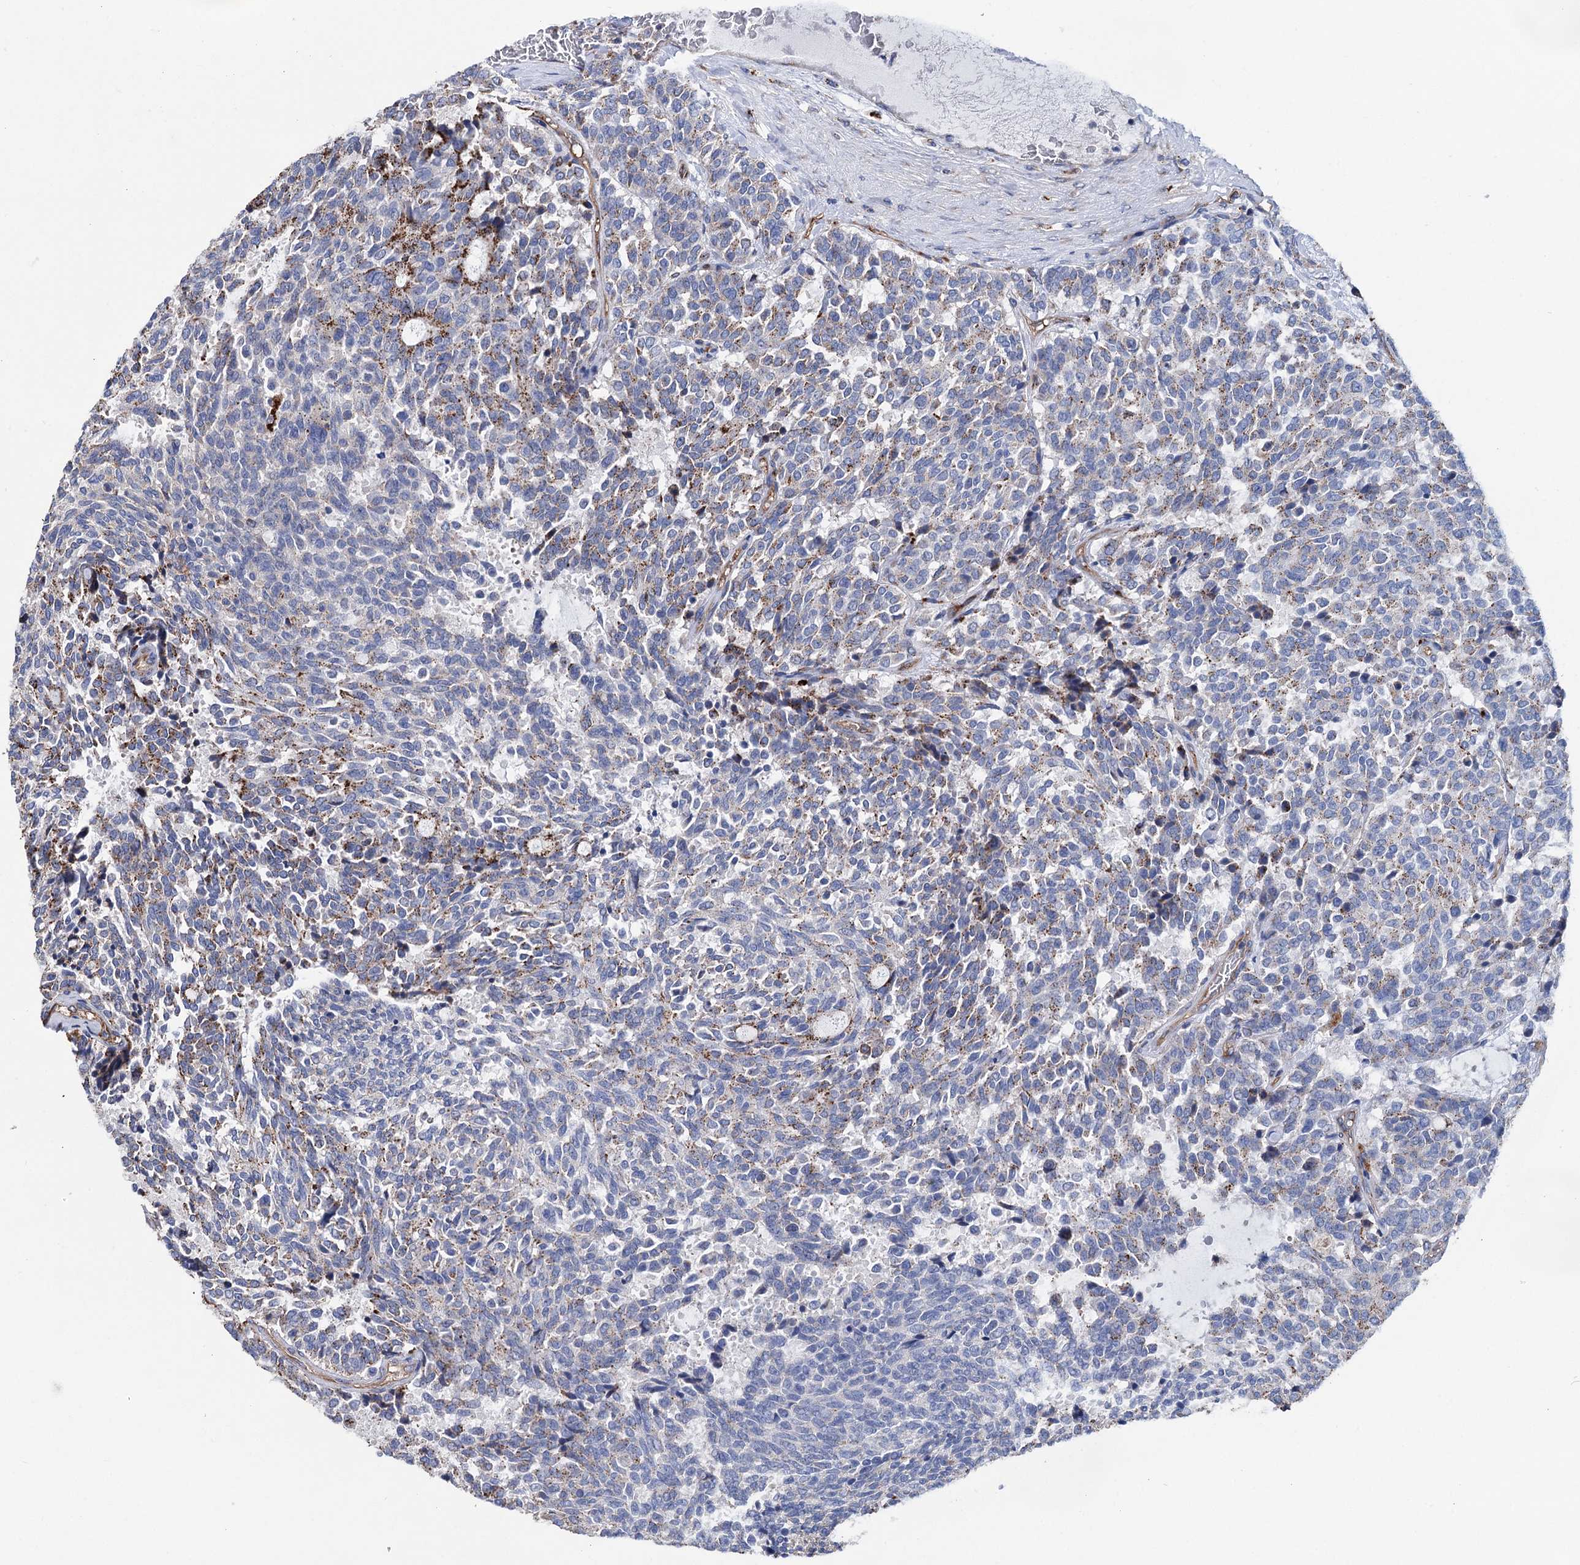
{"staining": {"intensity": "moderate", "quantity": "<25%", "location": "cytoplasmic/membranous"}, "tissue": "carcinoid", "cell_type": "Tumor cells", "image_type": "cancer", "snomed": [{"axis": "morphology", "description": "Carcinoid, malignant, NOS"}, {"axis": "topography", "description": "Pancreas"}], "caption": "This is a photomicrograph of IHC staining of carcinoid (malignant), which shows moderate positivity in the cytoplasmic/membranous of tumor cells.", "gene": "SCPEP1", "patient": {"sex": "female", "age": 54}}